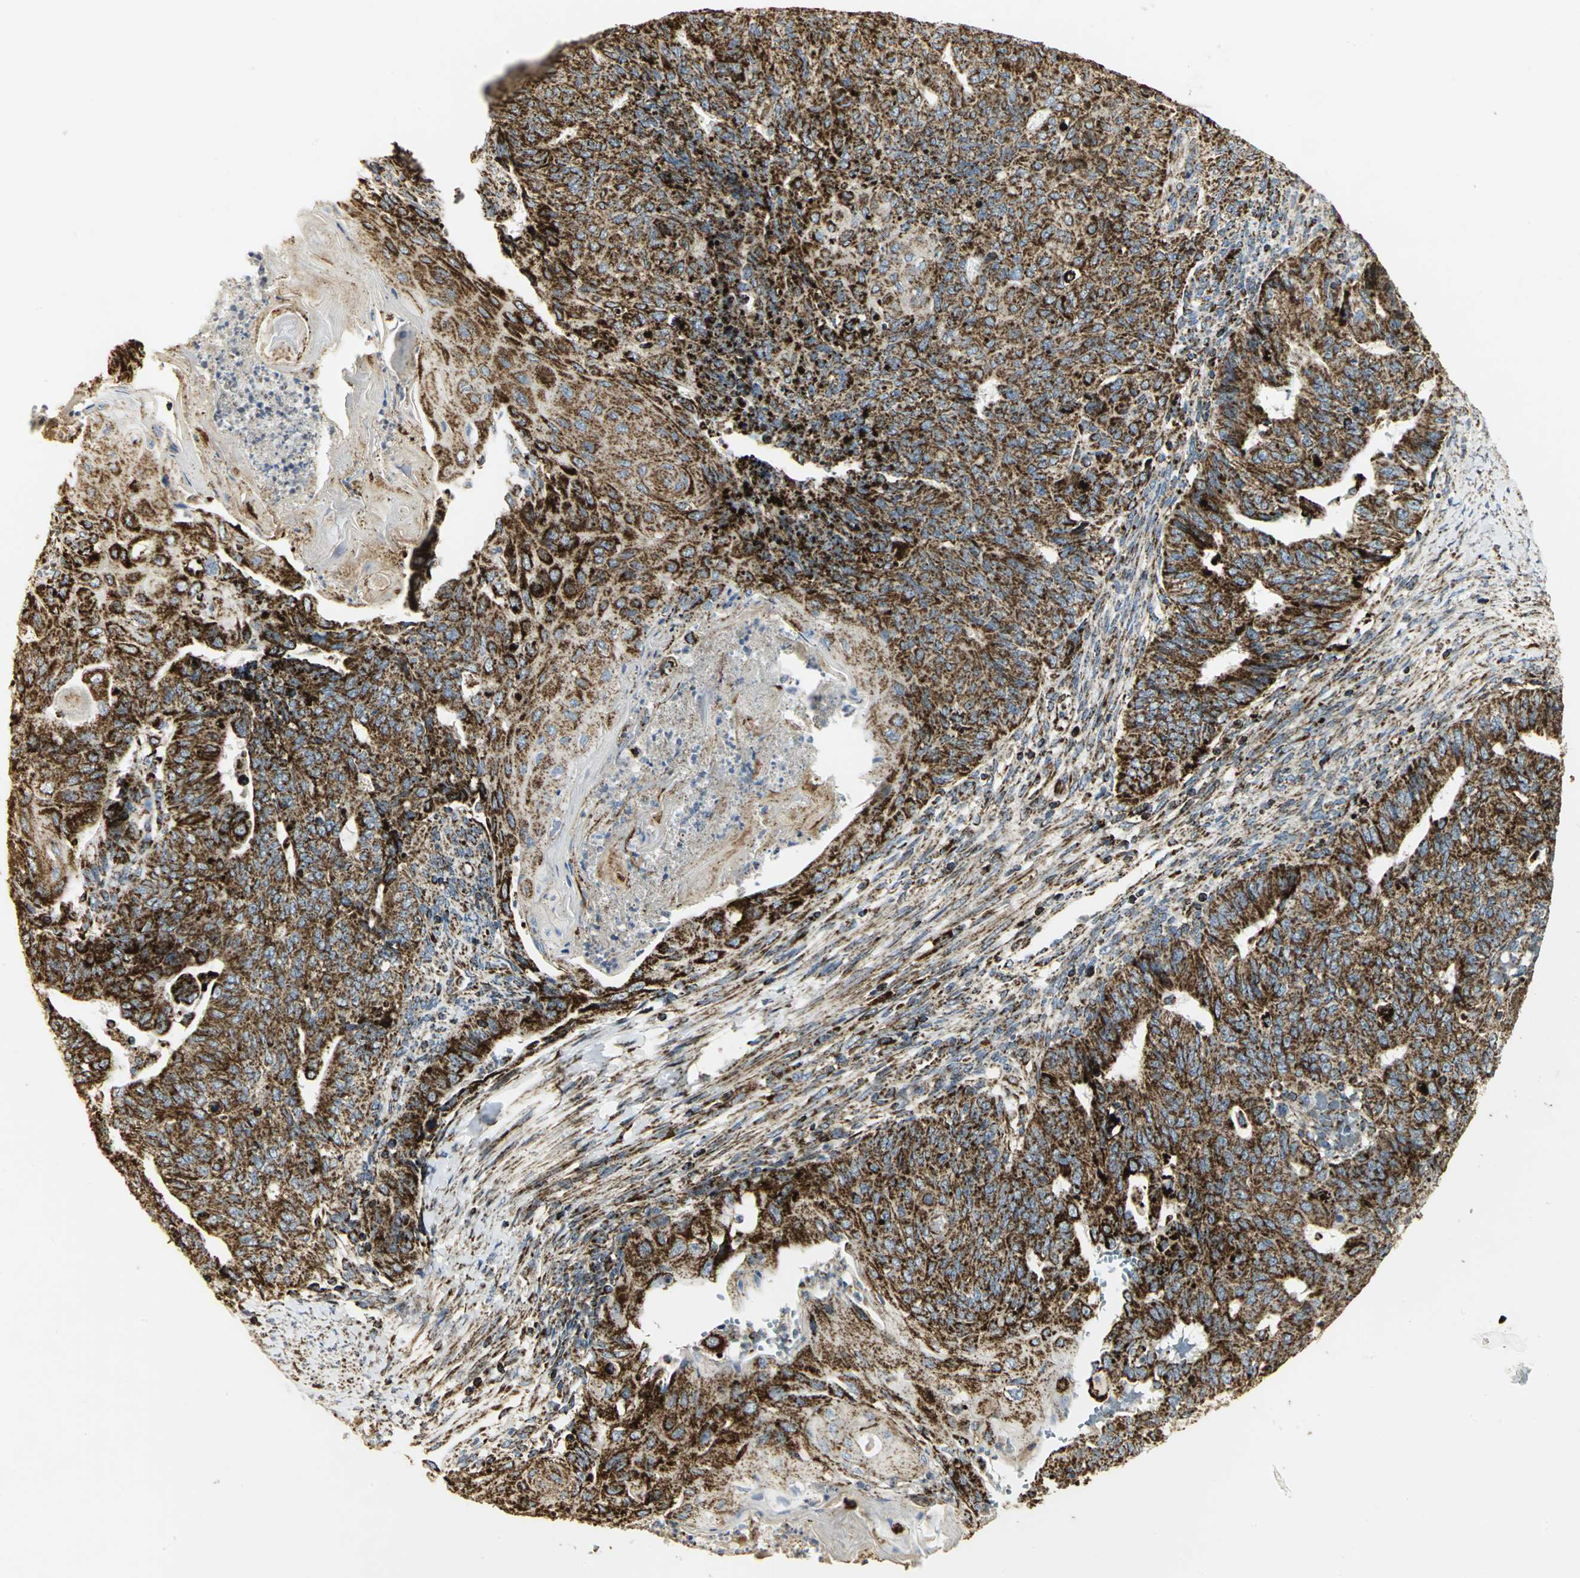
{"staining": {"intensity": "strong", "quantity": ">75%", "location": "cytoplasmic/membranous"}, "tissue": "endometrial cancer", "cell_type": "Tumor cells", "image_type": "cancer", "snomed": [{"axis": "morphology", "description": "Neoplasm, malignant, NOS"}, {"axis": "topography", "description": "Endometrium"}], "caption": "Human endometrial neoplasm (malignant) stained for a protein (brown) reveals strong cytoplasmic/membranous positive positivity in approximately >75% of tumor cells.", "gene": "VDAC1", "patient": {"sex": "female", "age": 74}}